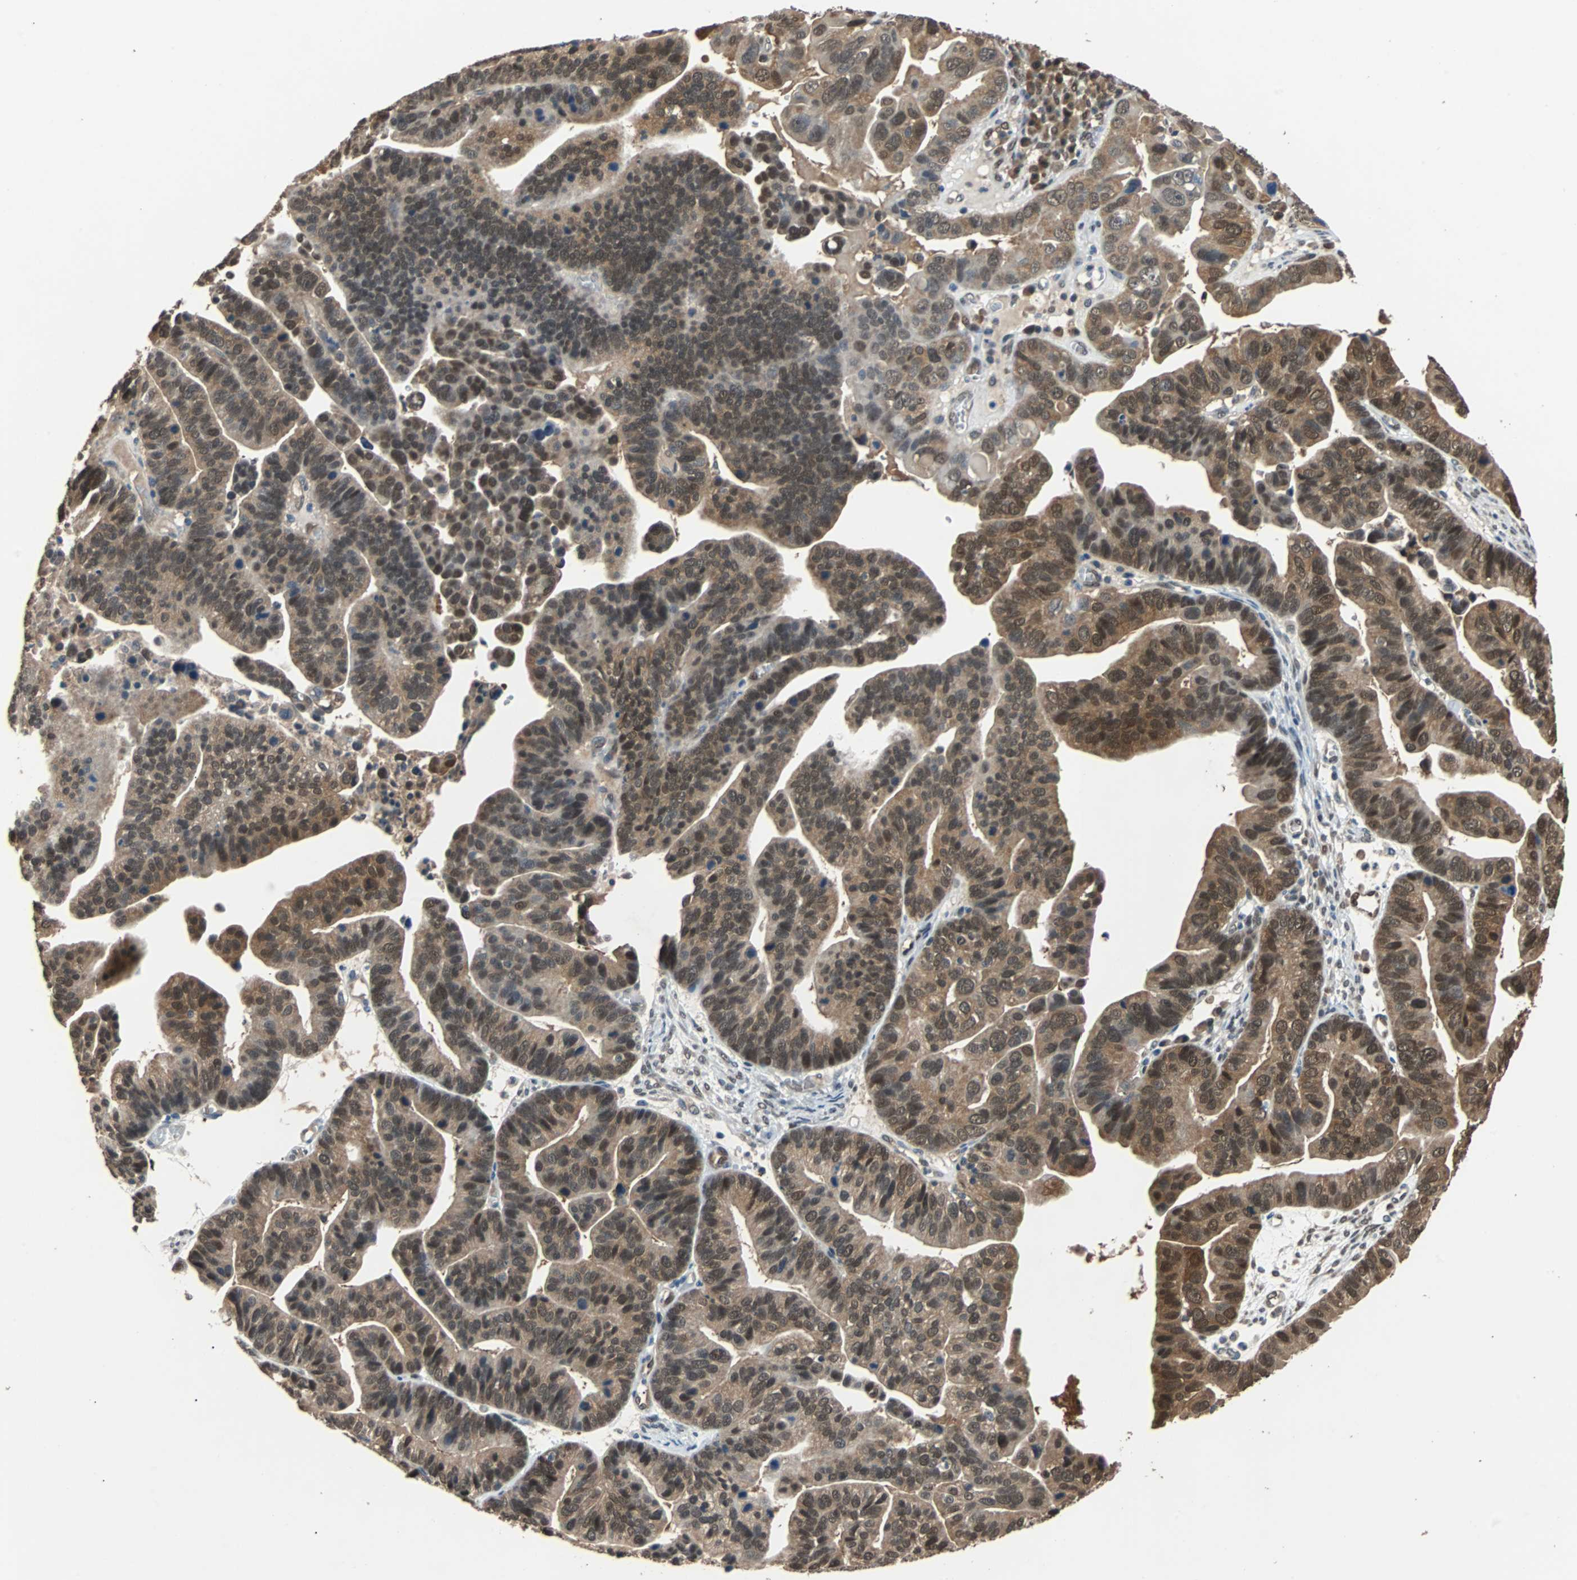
{"staining": {"intensity": "moderate", "quantity": ">75%", "location": "cytoplasmic/membranous,nuclear"}, "tissue": "ovarian cancer", "cell_type": "Tumor cells", "image_type": "cancer", "snomed": [{"axis": "morphology", "description": "Cystadenocarcinoma, serous, NOS"}, {"axis": "topography", "description": "Ovary"}], "caption": "Tumor cells demonstrate moderate cytoplasmic/membranous and nuclear positivity in approximately >75% of cells in ovarian cancer (serous cystadenocarcinoma).", "gene": "PRDX6", "patient": {"sex": "female", "age": 56}}